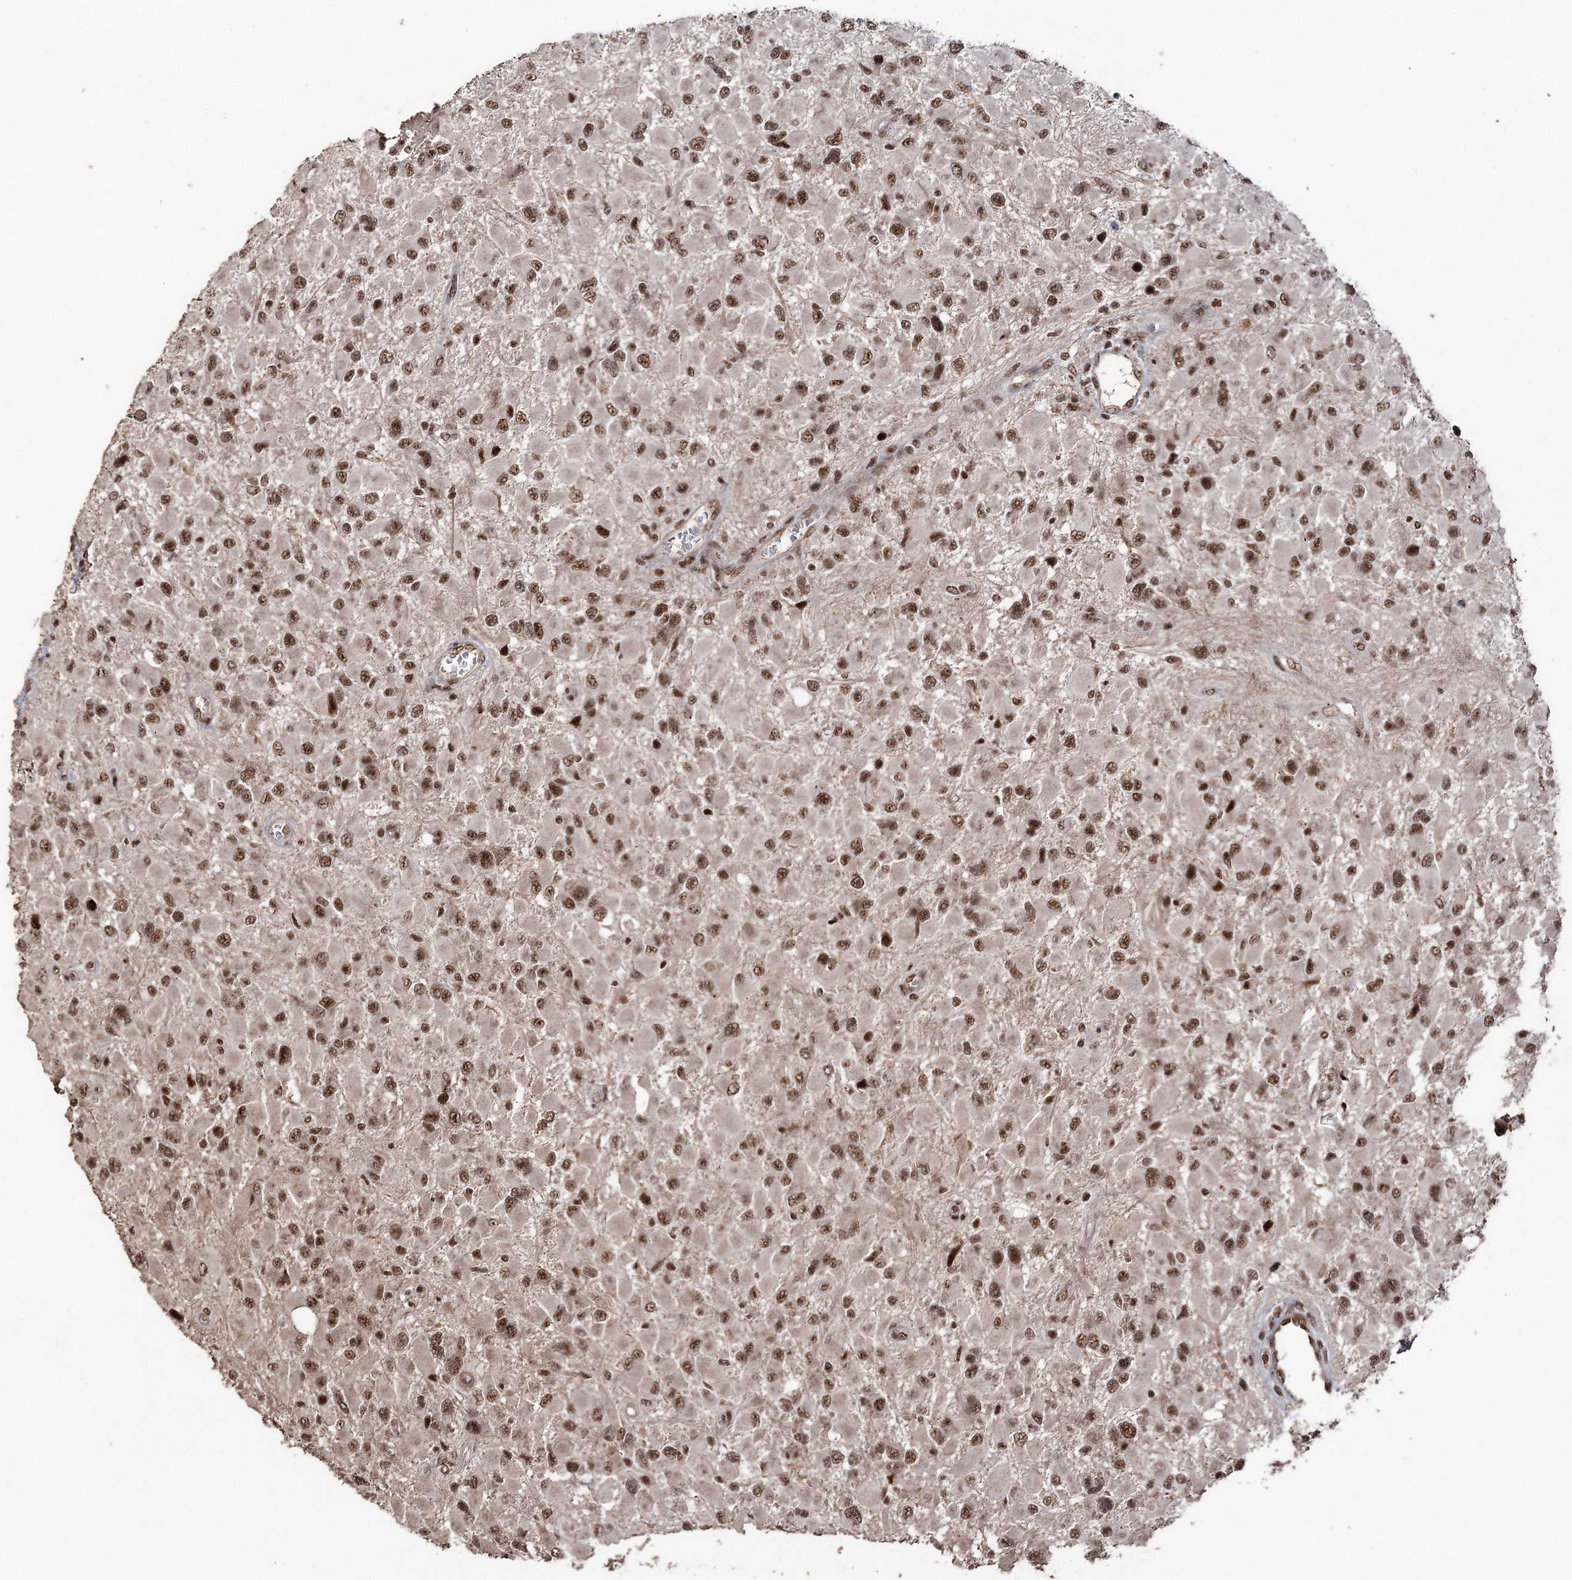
{"staining": {"intensity": "moderate", "quantity": ">75%", "location": "nuclear"}, "tissue": "glioma", "cell_type": "Tumor cells", "image_type": "cancer", "snomed": [{"axis": "morphology", "description": "Glioma, malignant, High grade"}, {"axis": "topography", "description": "Brain"}], "caption": "This is an image of immunohistochemistry (IHC) staining of glioma, which shows moderate positivity in the nuclear of tumor cells.", "gene": "U2SURP", "patient": {"sex": "male", "age": 53}}